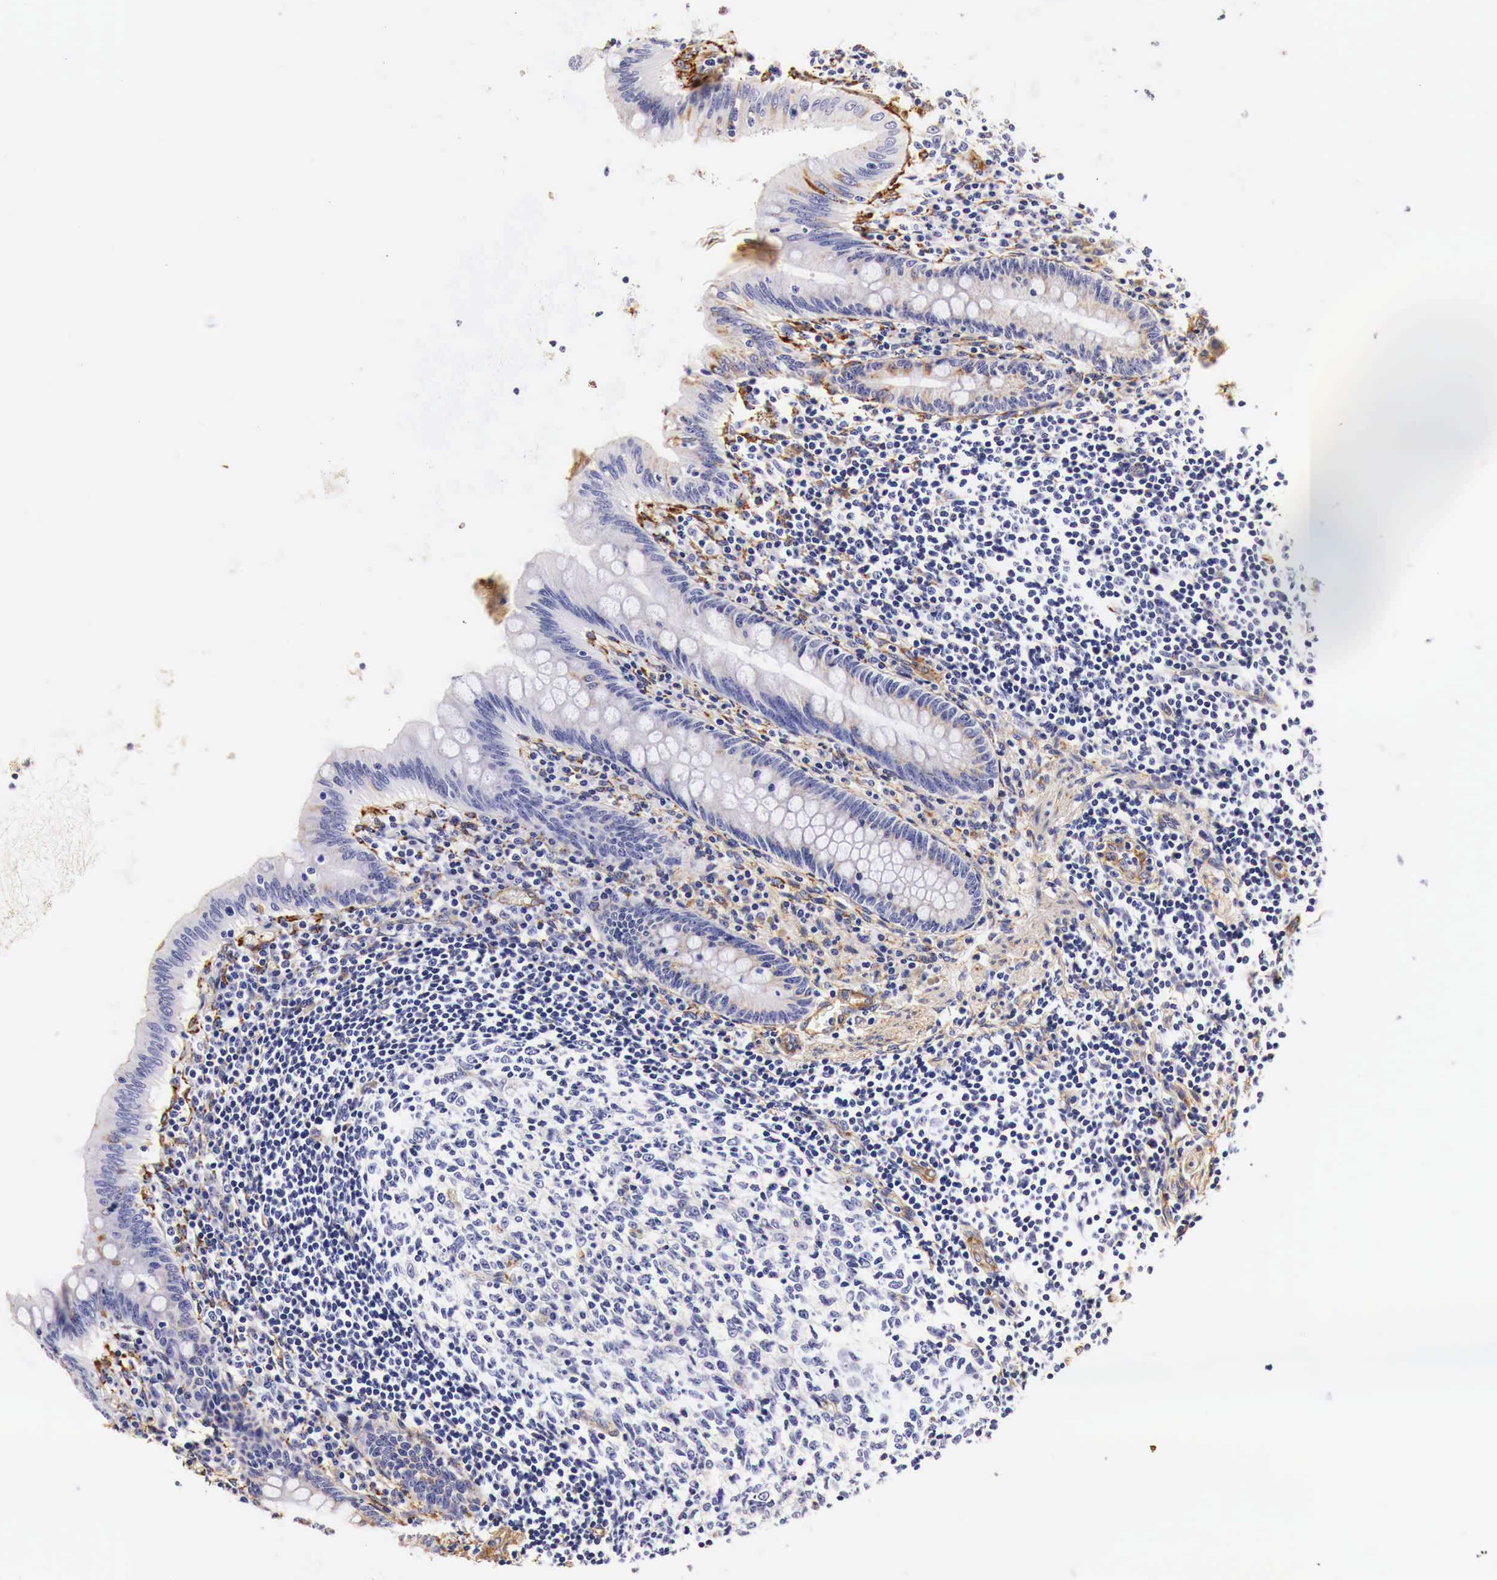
{"staining": {"intensity": "negative", "quantity": "none", "location": "none"}, "tissue": "appendix", "cell_type": "Glandular cells", "image_type": "normal", "snomed": [{"axis": "morphology", "description": "Normal tissue, NOS"}, {"axis": "topography", "description": "Appendix"}], "caption": "IHC micrograph of normal appendix: appendix stained with DAB exhibits no significant protein expression in glandular cells.", "gene": "LAMB2", "patient": {"sex": "female", "age": 34}}